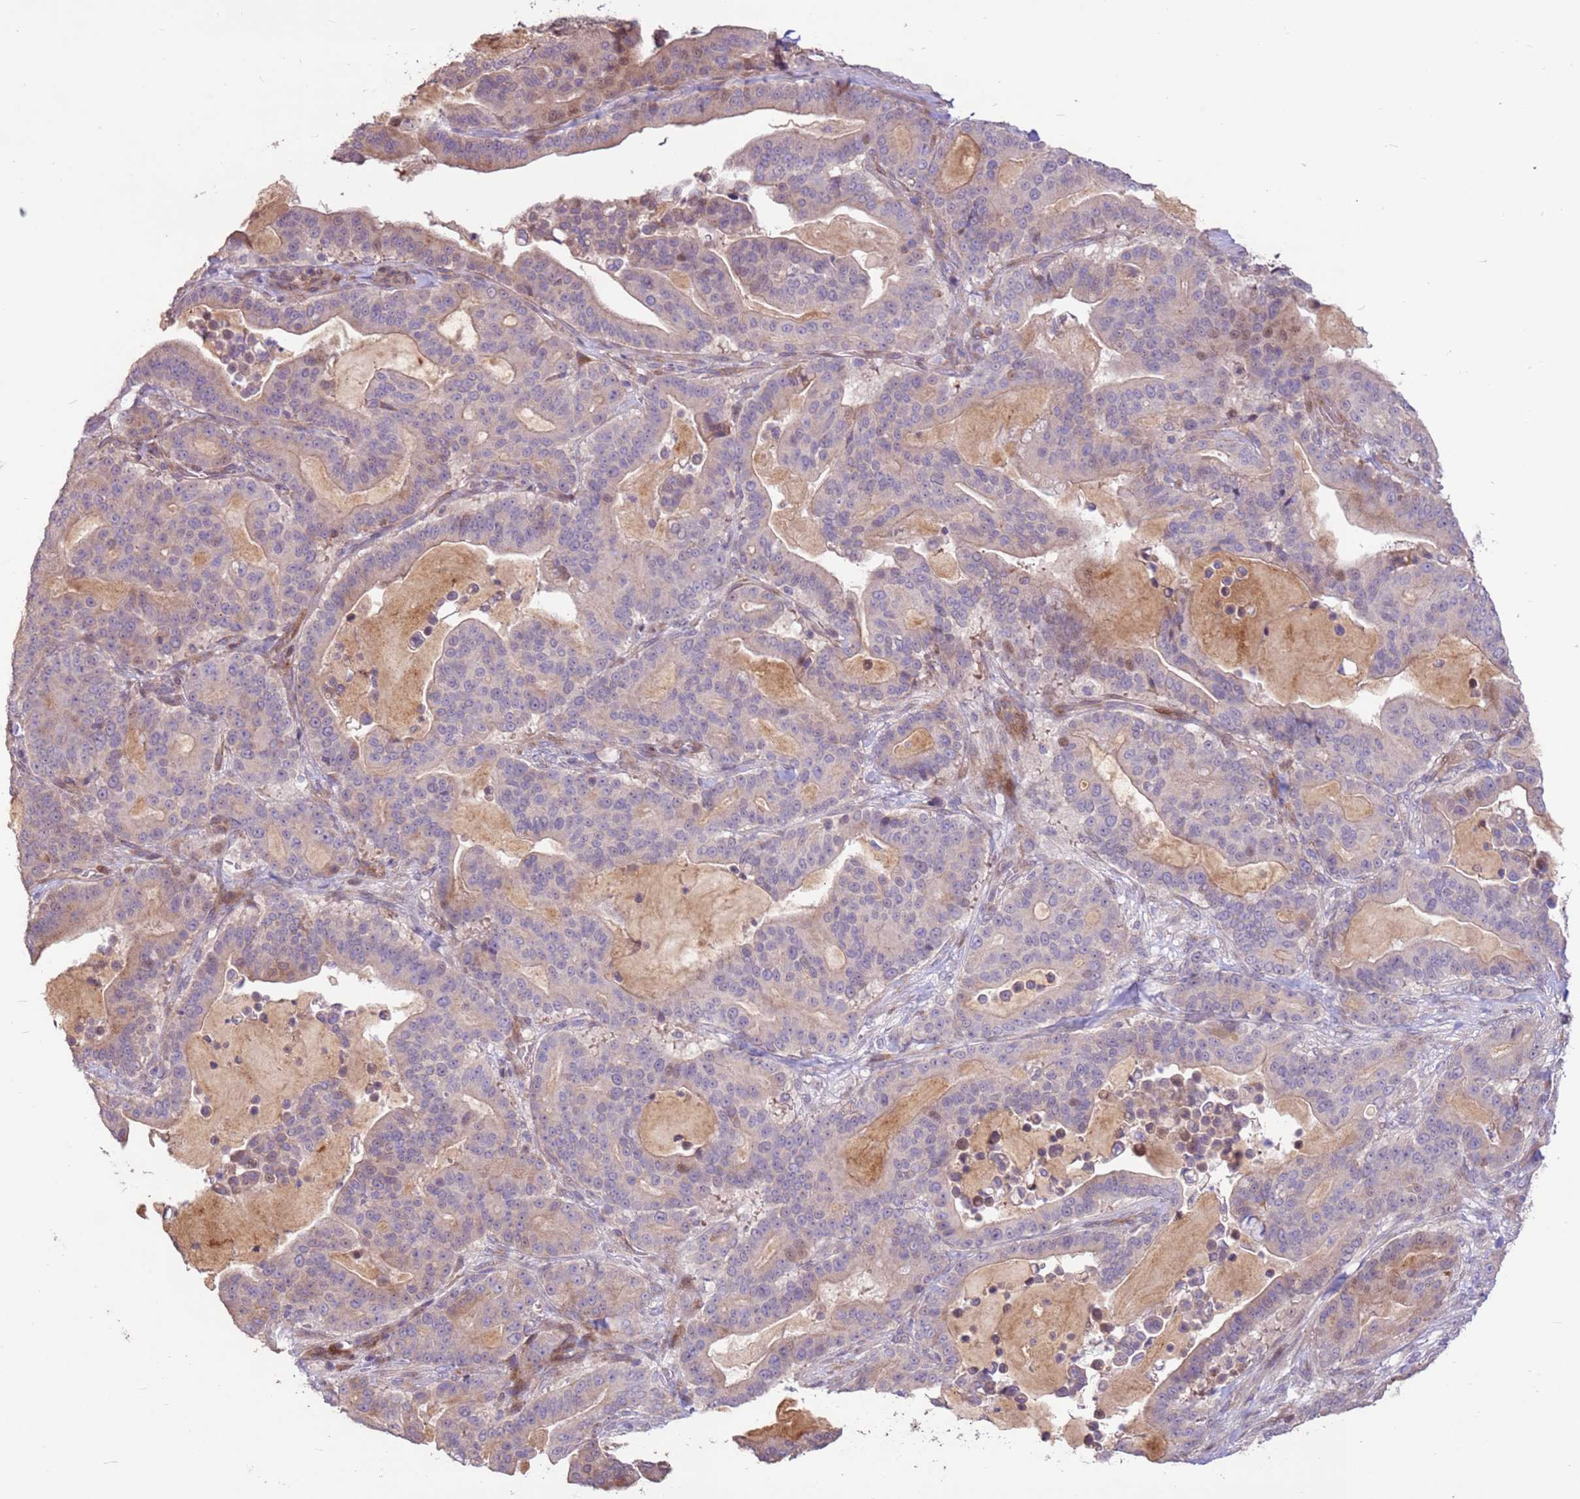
{"staining": {"intensity": "weak", "quantity": "<25%", "location": "cytoplasmic/membranous"}, "tissue": "pancreatic cancer", "cell_type": "Tumor cells", "image_type": "cancer", "snomed": [{"axis": "morphology", "description": "Adenocarcinoma, NOS"}, {"axis": "topography", "description": "Pancreas"}], "caption": "The histopathology image displays no significant staining in tumor cells of pancreatic adenocarcinoma.", "gene": "LGI4", "patient": {"sex": "male", "age": 63}}